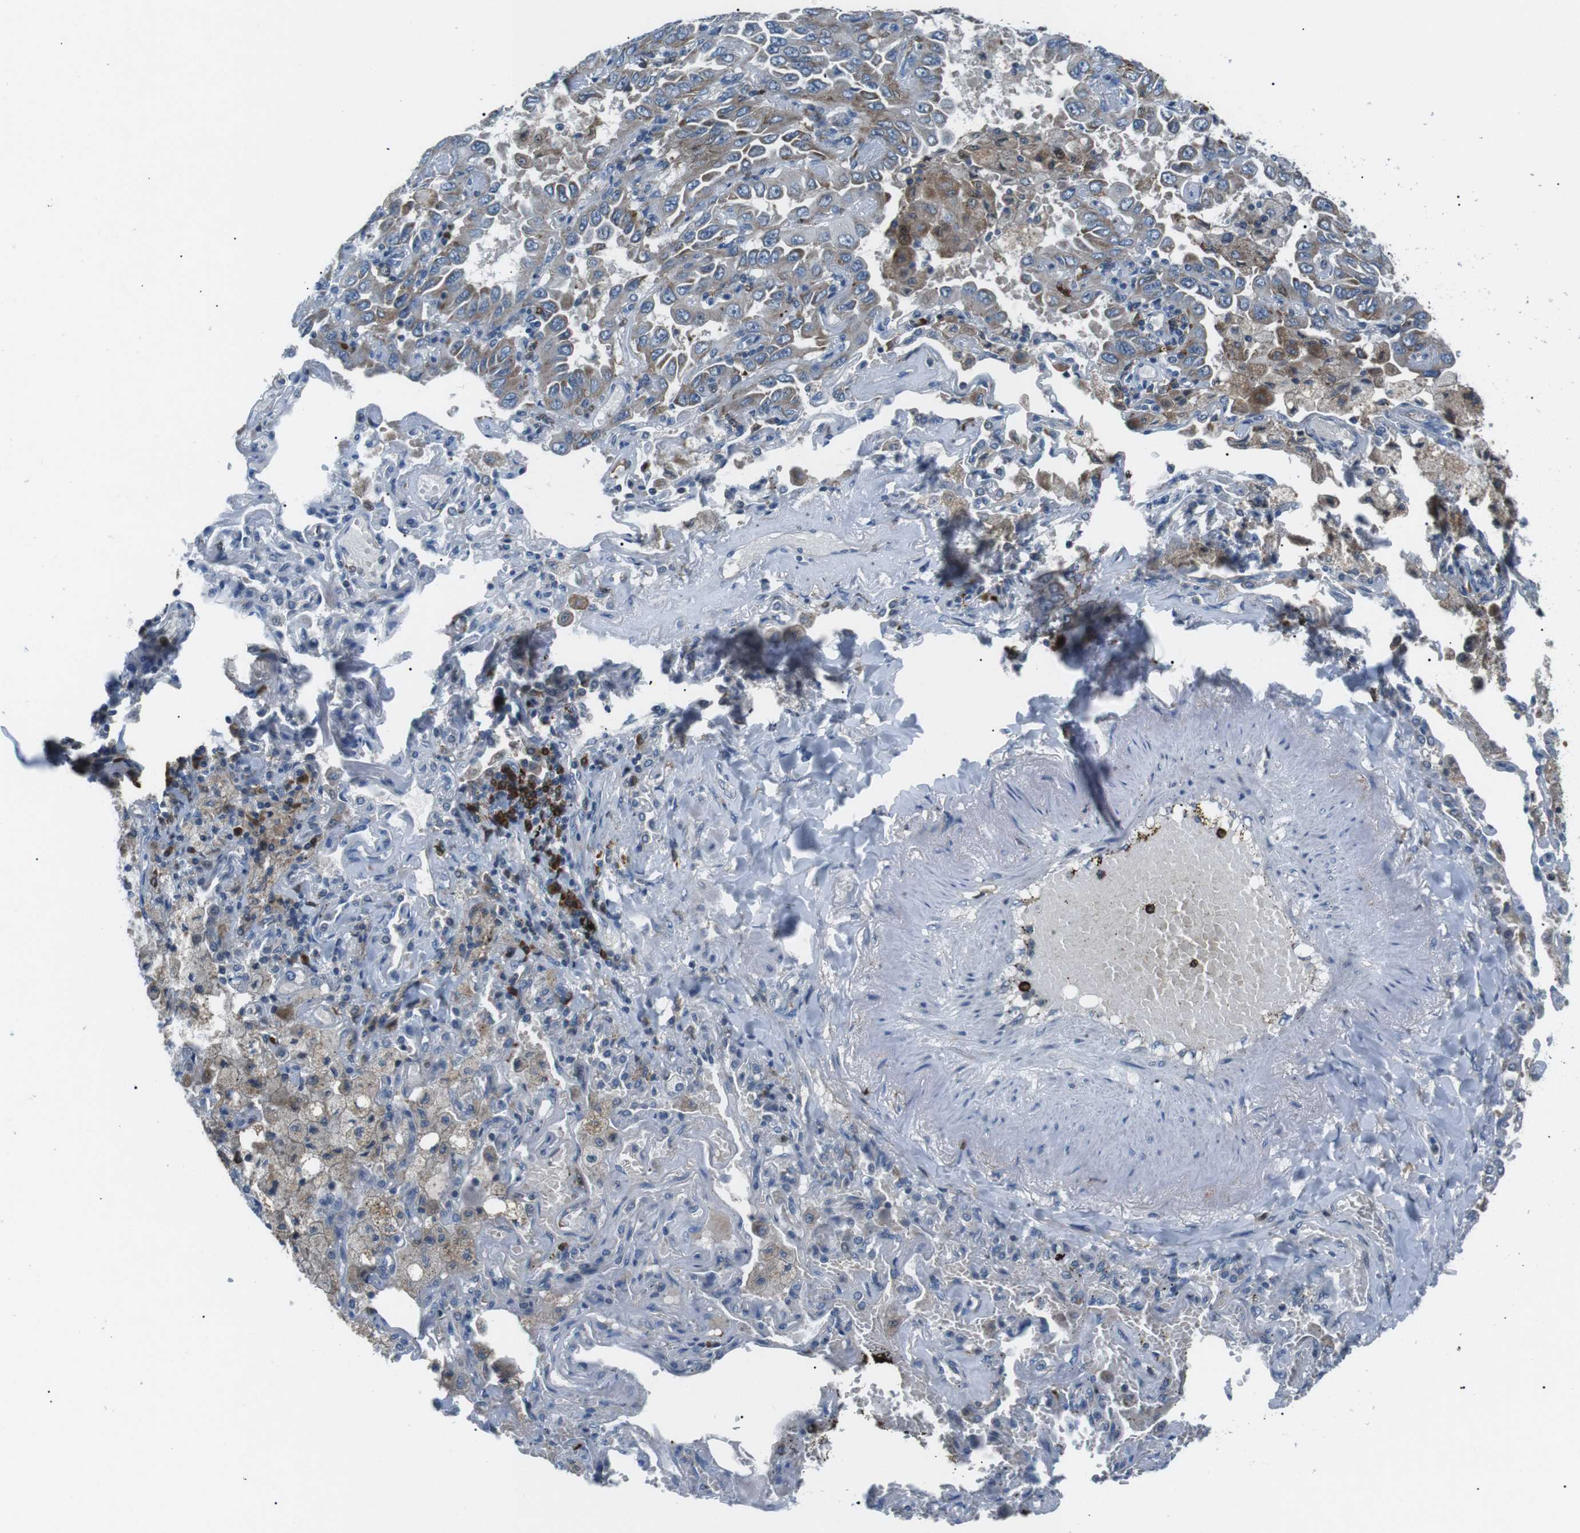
{"staining": {"intensity": "weak", "quantity": "<25%", "location": "cytoplasmic/membranous"}, "tissue": "lung cancer", "cell_type": "Tumor cells", "image_type": "cancer", "snomed": [{"axis": "morphology", "description": "Adenocarcinoma, NOS"}, {"axis": "topography", "description": "Lung"}], "caption": "Immunohistochemistry (IHC) image of neoplastic tissue: human lung adenocarcinoma stained with DAB exhibits no significant protein positivity in tumor cells. The staining is performed using DAB brown chromogen with nuclei counter-stained in using hematoxylin.", "gene": "BLNK", "patient": {"sex": "male", "age": 64}}